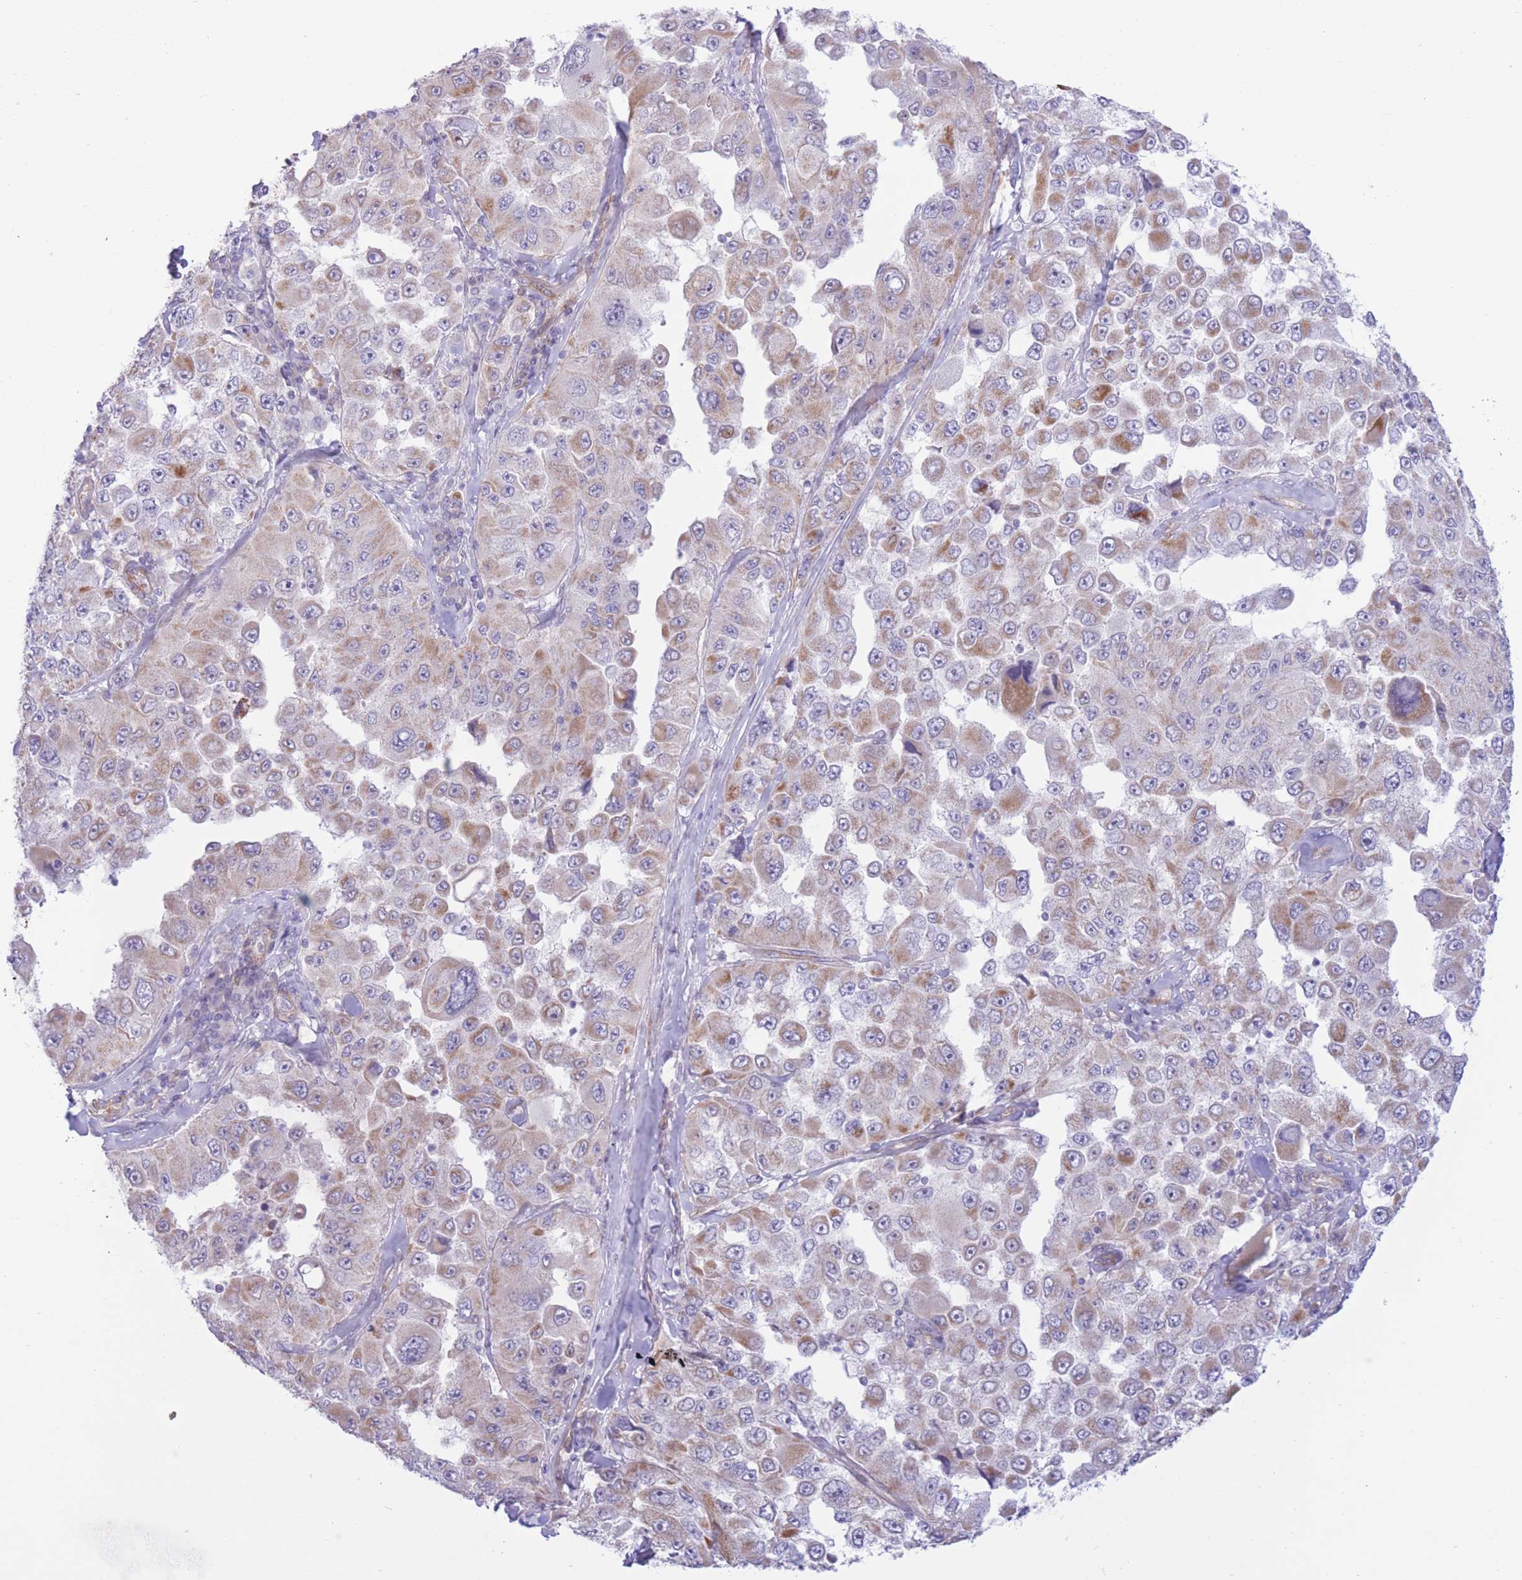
{"staining": {"intensity": "moderate", "quantity": "25%-75%", "location": "cytoplasmic/membranous"}, "tissue": "melanoma", "cell_type": "Tumor cells", "image_type": "cancer", "snomed": [{"axis": "morphology", "description": "Malignant melanoma, Metastatic site"}, {"axis": "topography", "description": "Lymph node"}], "caption": "This micrograph demonstrates immunohistochemistry staining of malignant melanoma (metastatic site), with medium moderate cytoplasmic/membranous positivity in about 25%-75% of tumor cells.", "gene": "MRPS31", "patient": {"sex": "male", "age": 62}}